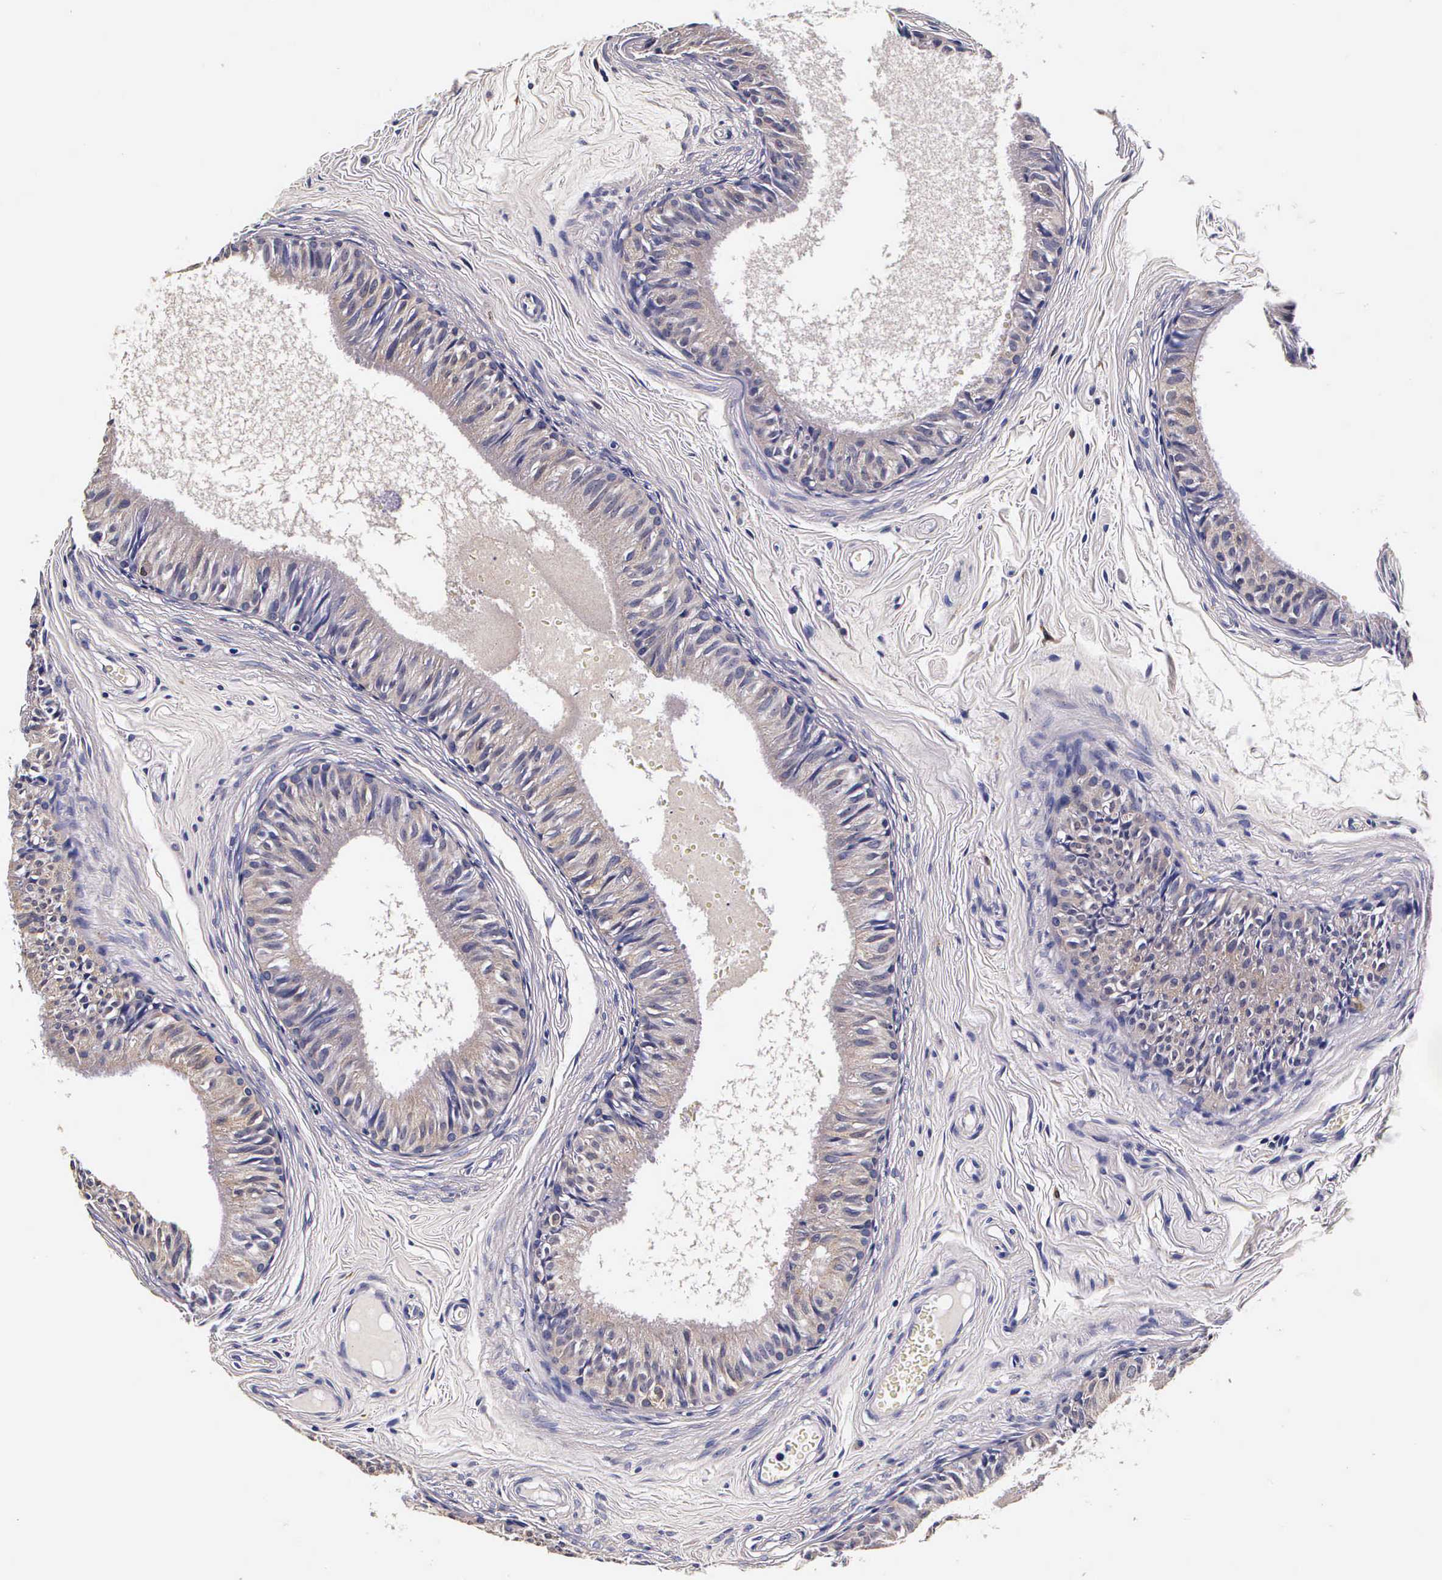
{"staining": {"intensity": "weak", "quantity": "25%-75%", "location": "cytoplasmic/membranous"}, "tissue": "epididymis", "cell_type": "Glandular cells", "image_type": "normal", "snomed": [{"axis": "morphology", "description": "Normal tissue, NOS"}, {"axis": "topography", "description": "Epididymis"}], "caption": "Immunohistochemistry (IHC) histopathology image of unremarkable epididymis: epididymis stained using IHC exhibits low levels of weak protein expression localized specifically in the cytoplasmic/membranous of glandular cells, appearing as a cytoplasmic/membranous brown color.", "gene": "CTSB", "patient": {"sex": "male", "age": 23}}